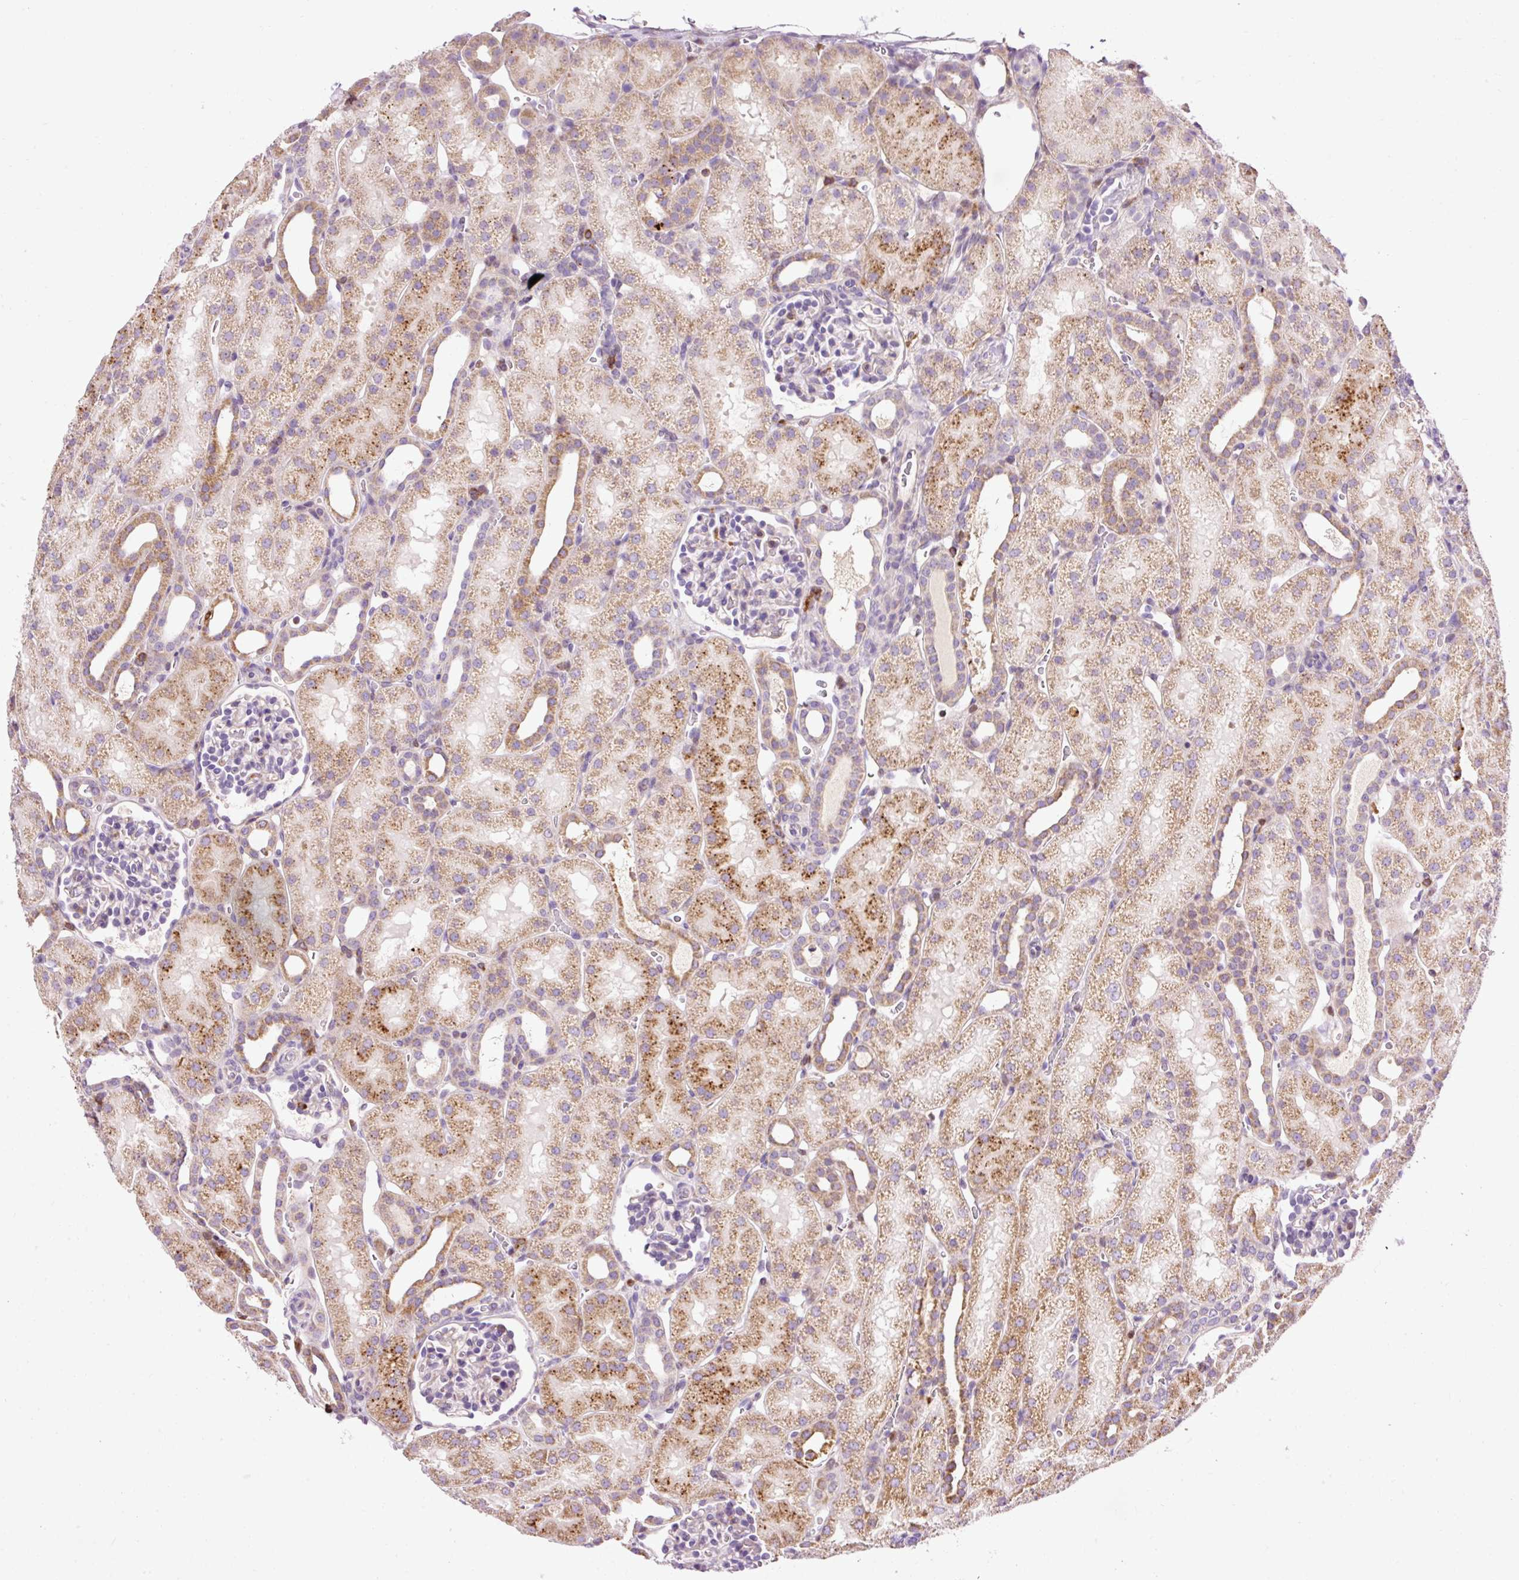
{"staining": {"intensity": "negative", "quantity": "none", "location": "none"}, "tissue": "kidney", "cell_type": "Cells in glomeruli", "image_type": "normal", "snomed": [{"axis": "morphology", "description": "Normal tissue, NOS"}, {"axis": "topography", "description": "Kidney"}], "caption": "The photomicrograph reveals no significant positivity in cells in glomeruli of kidney. (DAB (3,3'-diaminobenzidine) IHC with hematoxylin counter stain).", "gene": "CD83", "patient": {"sex": "male", "age": 2}}